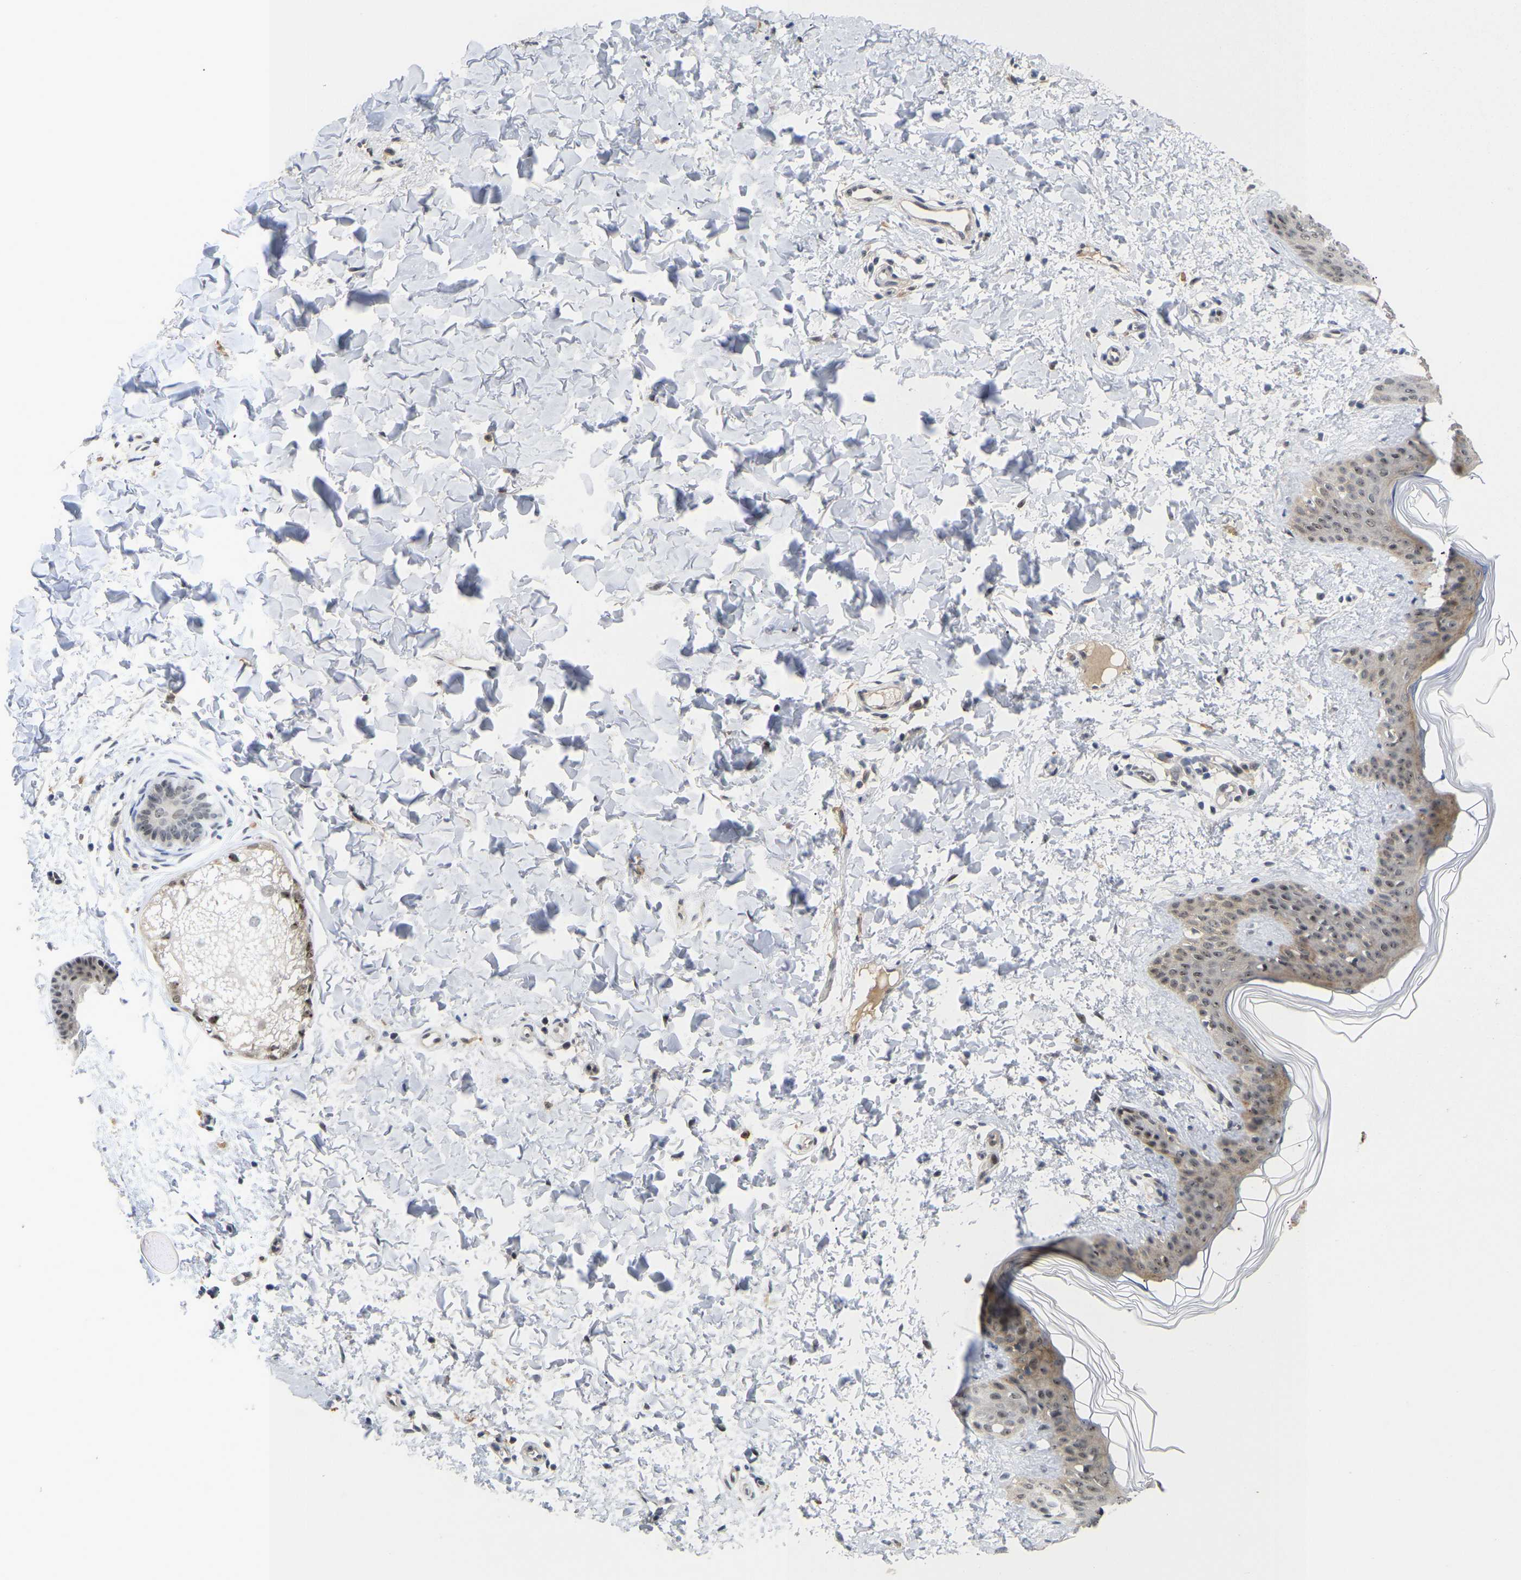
{"staining": {"intensity": "negative", "quantity": "none", "location": "none"}, "tissue": "skin", "cell_type": "Fibroblasts", "image_type": "normal", "snomed": [{"axis": "morphology", "description": "Normal tissue, NOS"}, {"axis": "topography", "description": "Skin"}], "caption": "A high-resolution histopathology image shows immunohistochemistry staining of unremarkable skin, which displays no significant expression in fibroblasts. (Brightfield microscopy of DAB (3,3'-diaminobenzidine) immunohistochemistry at high magnification).", "gene": "NLE1", "patient": {"sex": "female", "age": 17}}